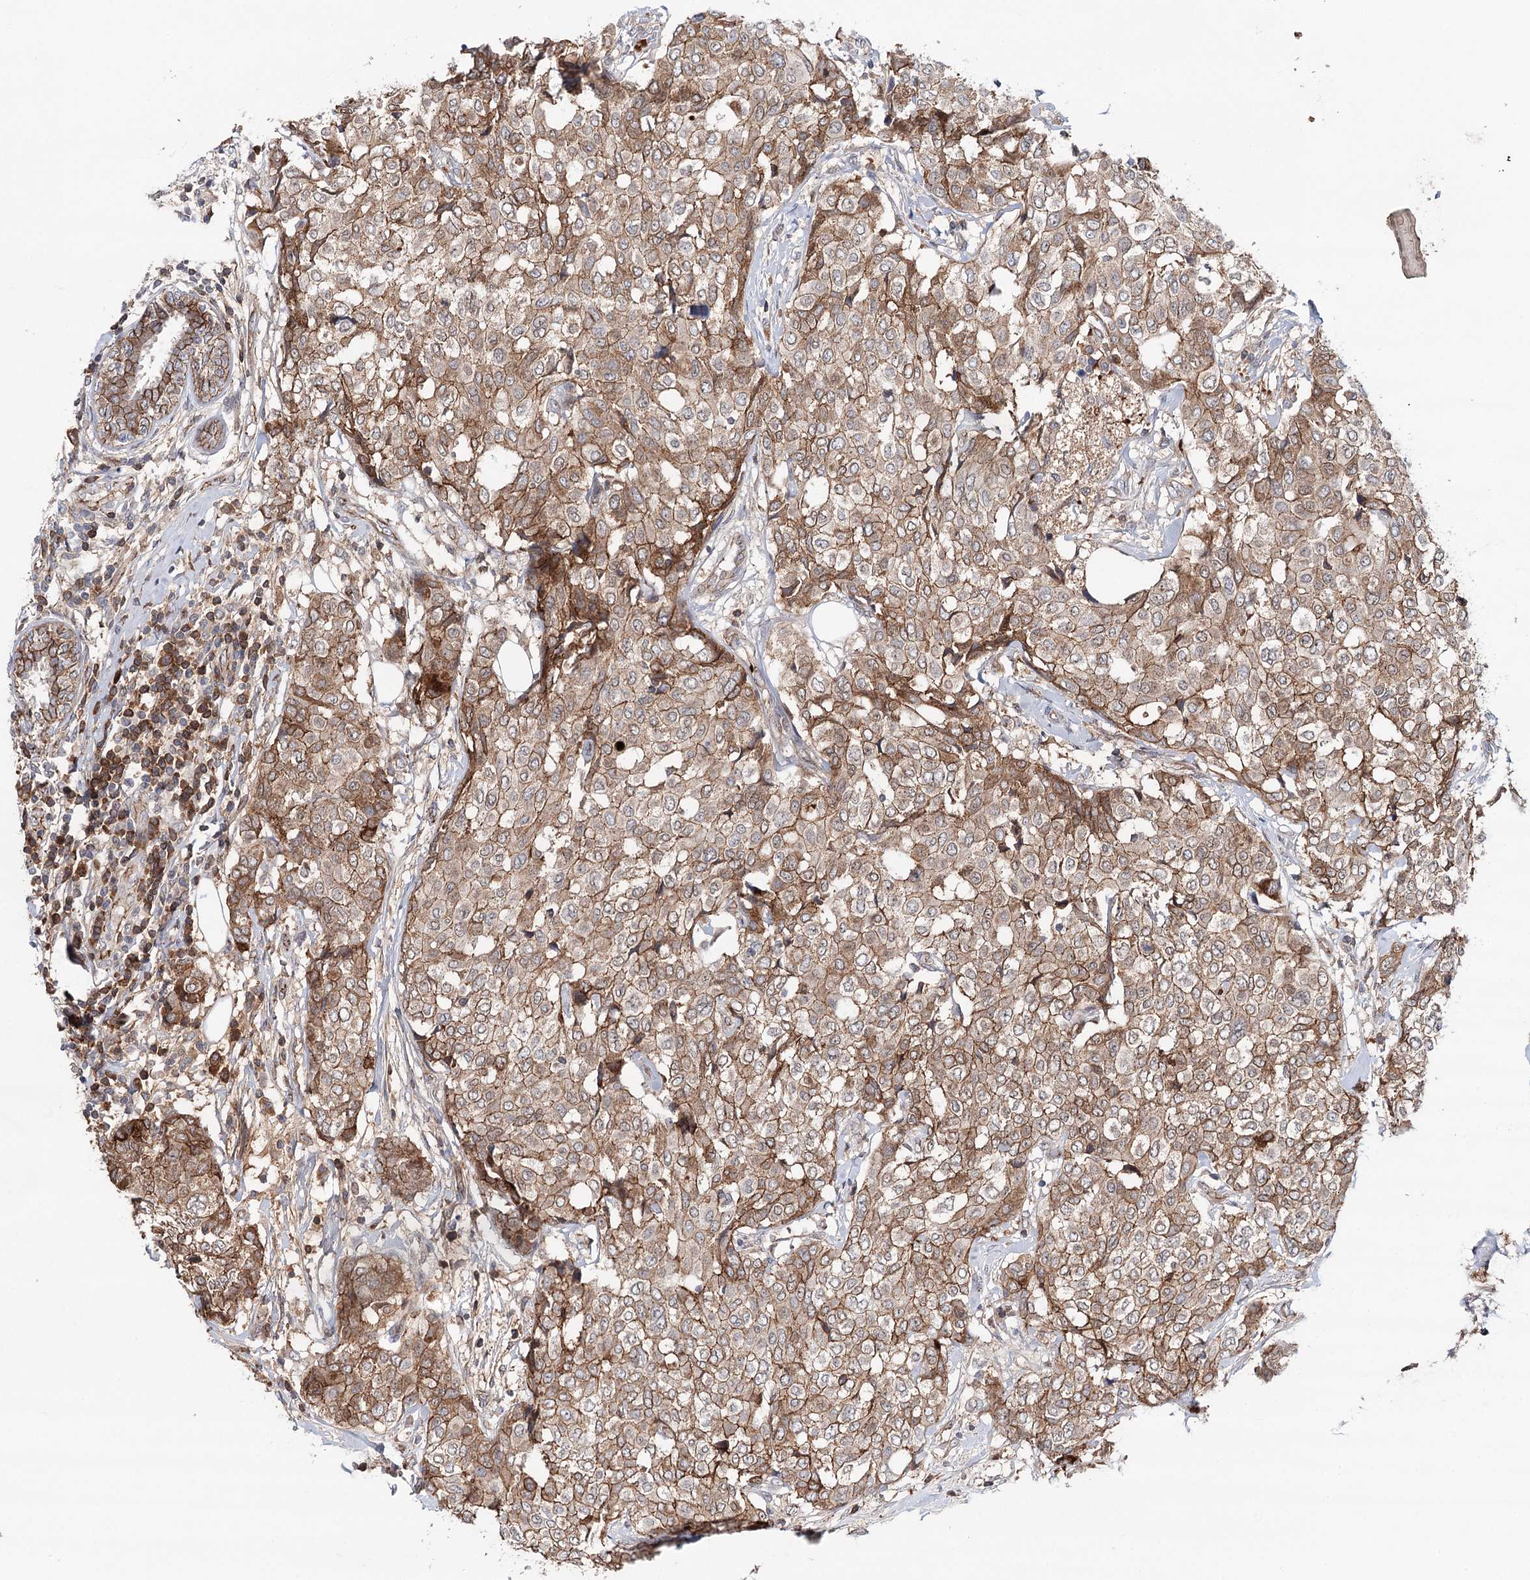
{"staining": {"intensity": "moderate", "quantity": ">75%", "location": "cytoplasmic/membranous"}, "tissue": "breast cancer", "cell_type": "Tumor cells", "image_type": "cancer", "snomed": [{"axis": "morphology", "description": "Lobular carcinoma"}, {"axis": "topography", "description": "Breast"}], "caption": "Human lobular carcinoma (breast) stained with a protein marker reveals moderate staining in tumor cells.", "gene": "PKP4", "patient": {"sex": "female", "age": 51}}